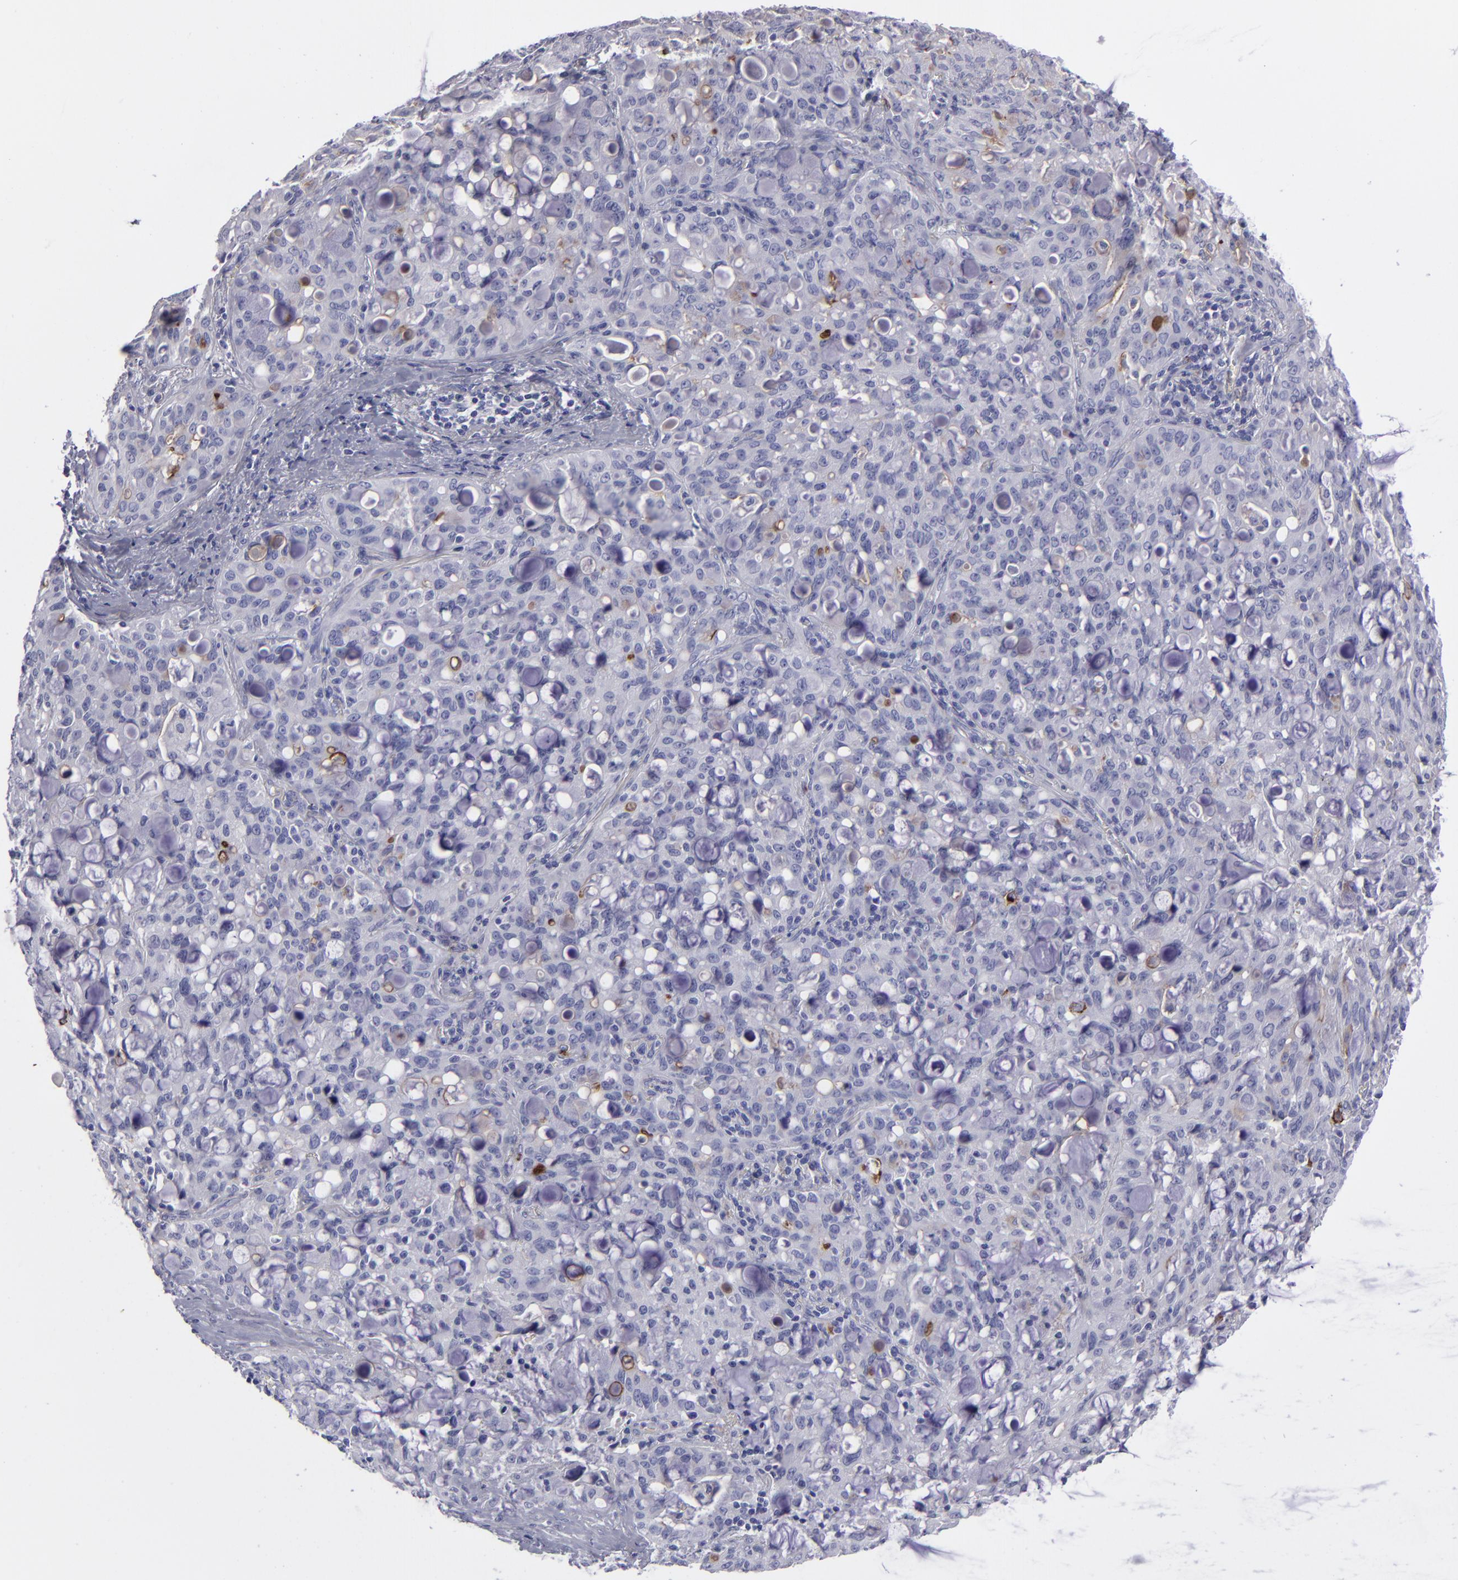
{"staining": {"intensity": "weak", "quantity": "<25%", "location": "cytoplasmic/membranous"}, "tissue": "lung cancer", "cell_type": "Tumor cells", "image_type": "cancer", "snomed": [{"axis": "morphology", "description": "Adenocarcinoma, NOS"}, {"axis": "topography", "description": "Lung"}], "caption": "Tumor cells show no significant protein positivity in lung adenocarcinoma. The staining is performed using DAB brown chromogen with nuclei counter-stained in using hematoxylin.", "gene": "ANPEP", "patient": {"sex": "female", "age": 44}}